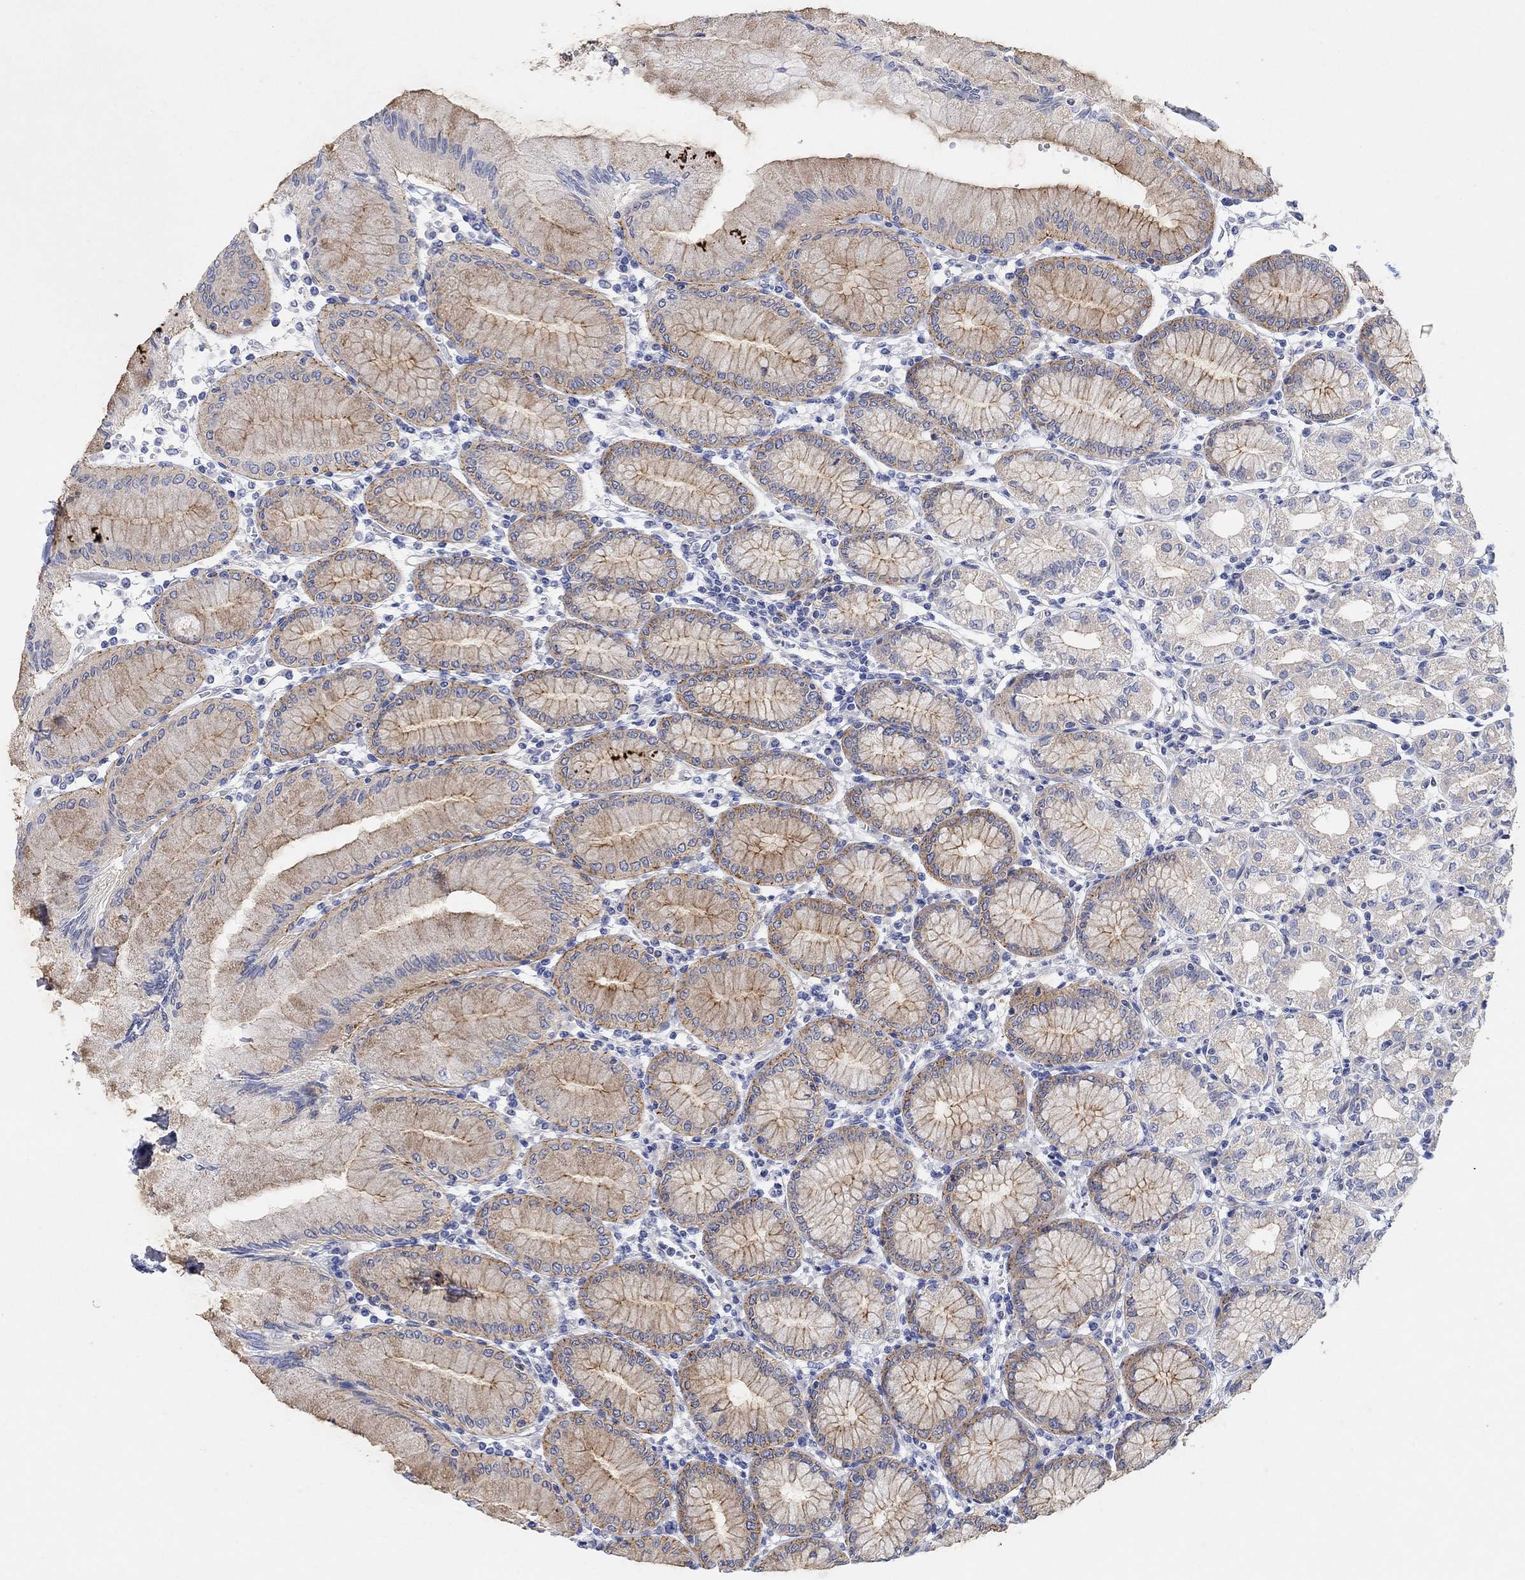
{"staining": {"intensity": "strong", "quantity": "<25%", "location": "cytoplasmic/membranous"}, "tissue": "stomach", "cell_type": "Glandular cells", "image_type": "normal", "snomed": [{"axis": "morphology", "description": "Normal tissue, NOS"}, {"axis": "topography", "description": "Skeletal muscle"}, {"axis": "topography", "description": "Stomach"}], "caption": "Immunohistochemistry (IHC) of normal human stomach demonstrates medium levels of strong cytoplasmic/membranous positivity in approximately <25% of glandular cells.", "gene": "RGS1", "patient": {"sex": "female", "age": 57}}